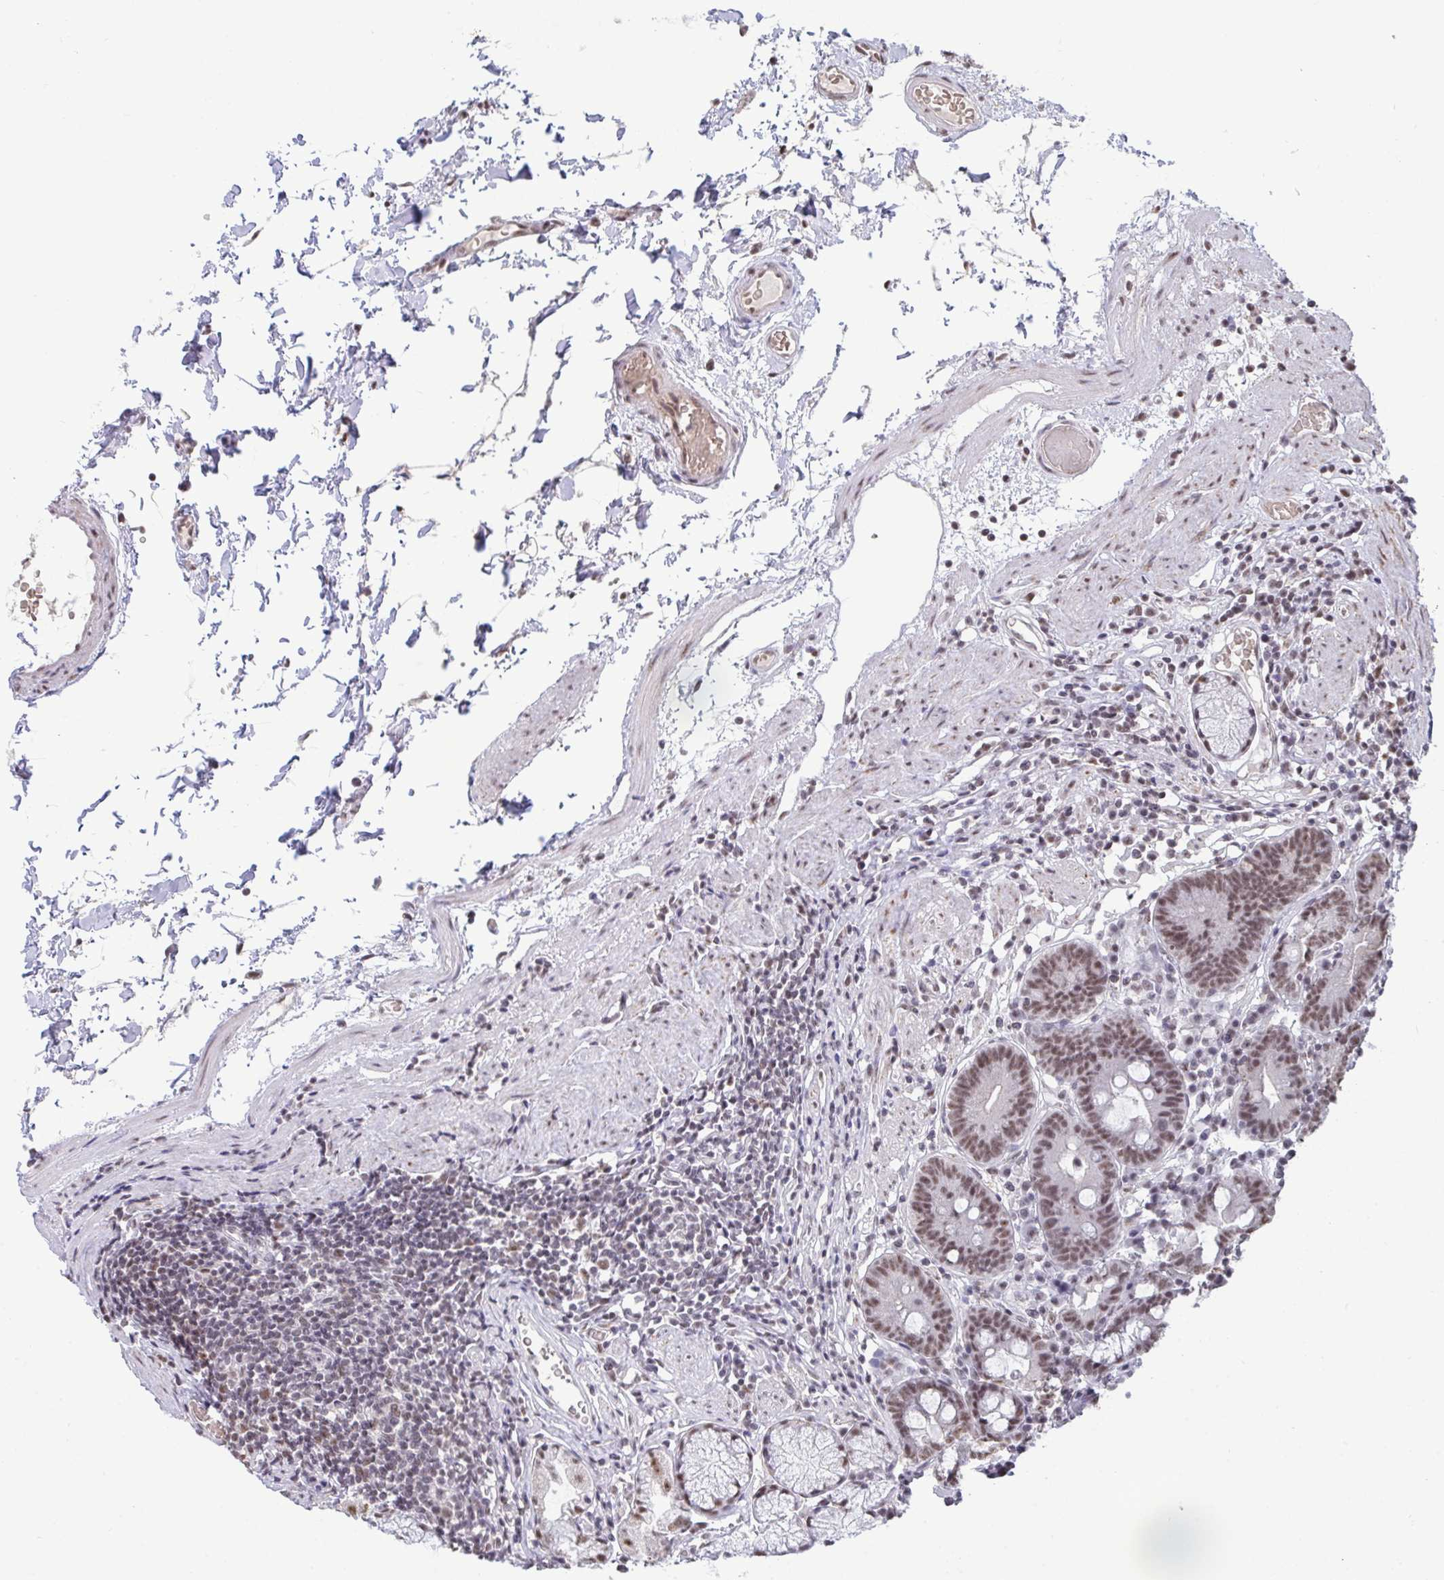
{"staining": {"intensity": "moderate", "quantity": ">75%", "location": "nuclear"}, "tissue": "stomach", "cell_type": "Glandular cells", "image_type": "normal", "snomed": [{"axis": "morphology", "description": "Normal tissue, NOS"}, {"axis": "topography", "description": "Stomach"}], "caption": "Stomach stained with a brown dye shows moderate nuclear positive staining in about >75% of glandular cells.", "gene": "PUF60", "patient": {"sex": "male", "age": 55}}